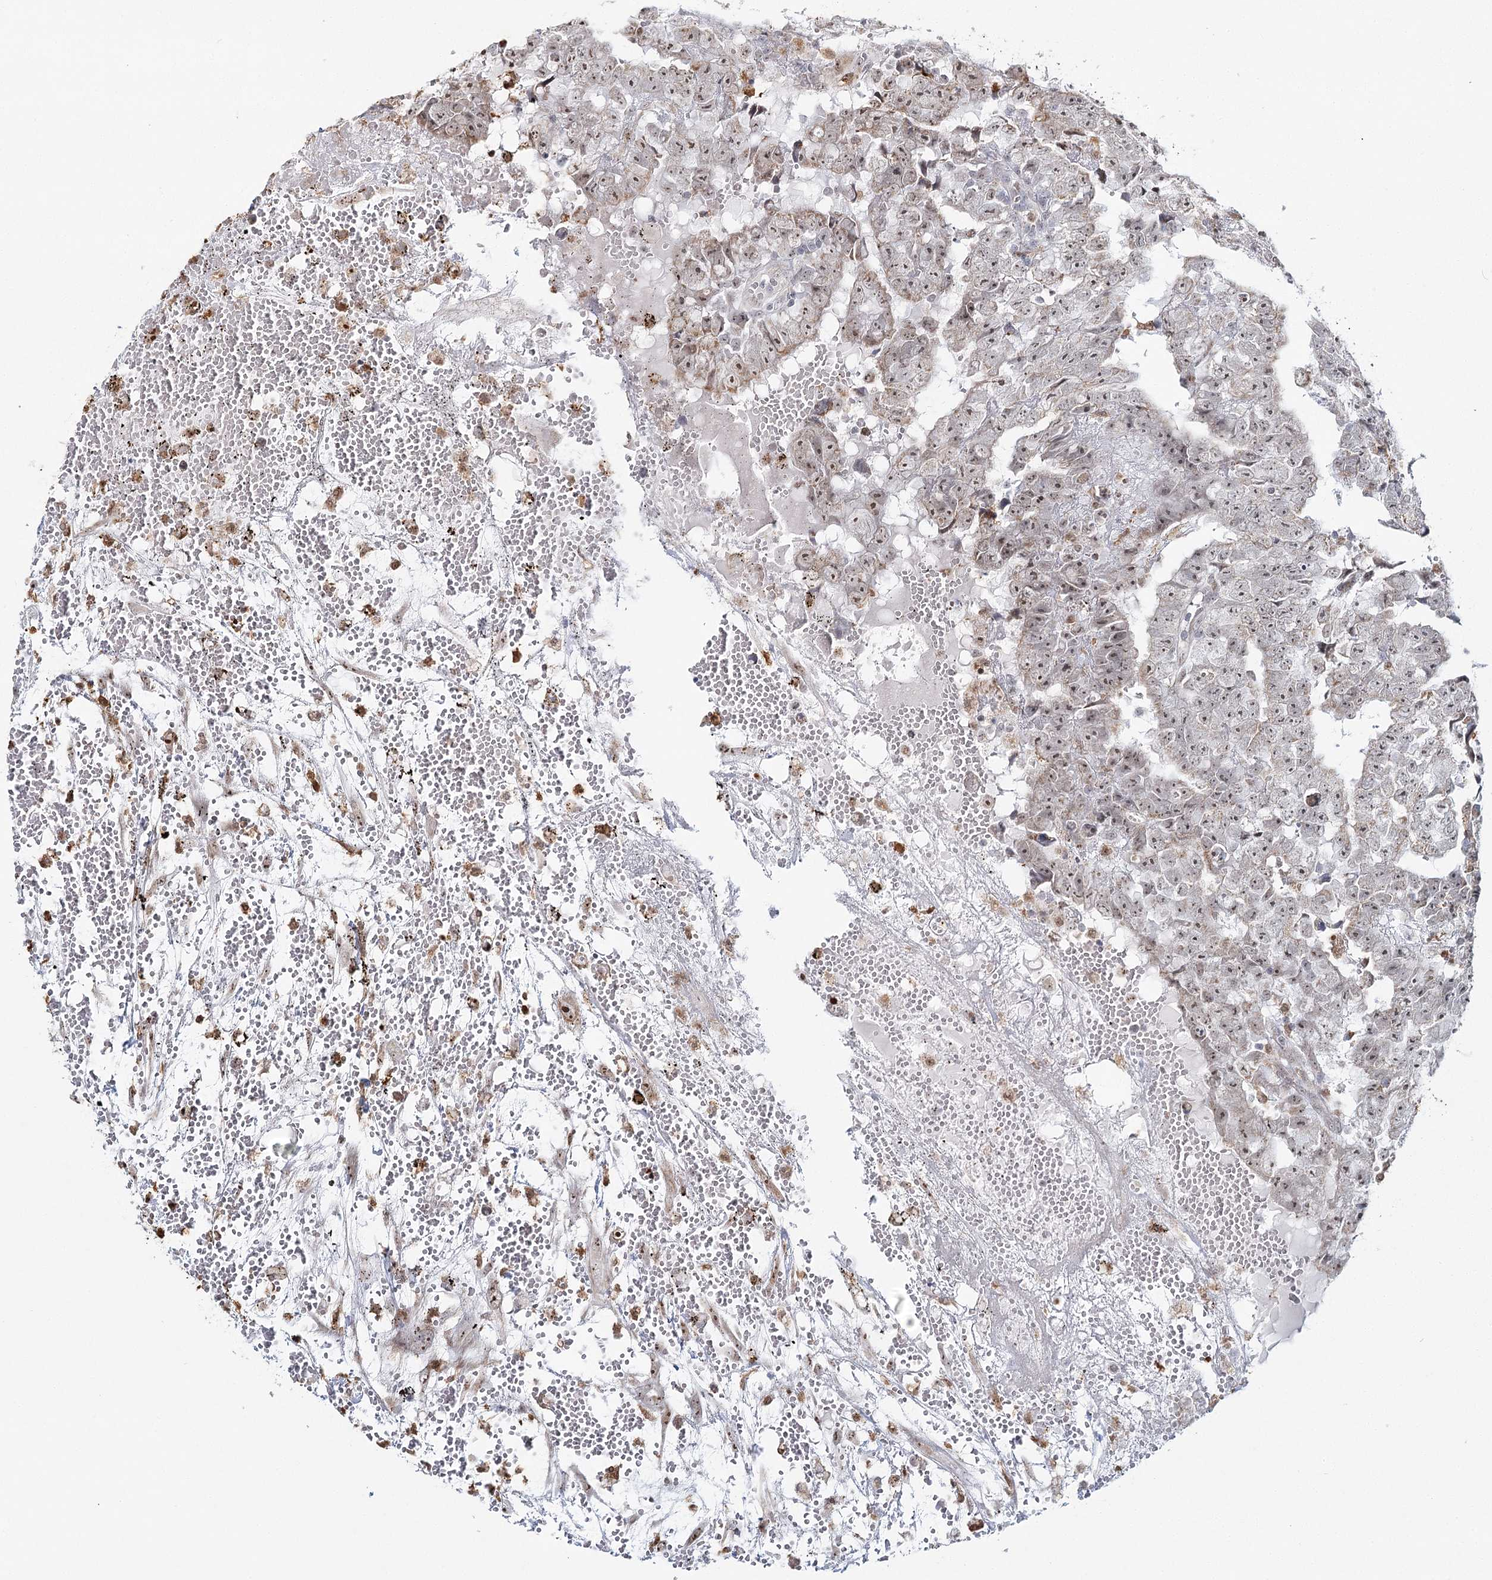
{"staining": {"intensity": "weak", "quantity": ">75%", "location": "nuclear"}, "tissue": "testis cancer", "cell_type": "Tumor cells", "image_type": "cancer", "snomed": [{"axis": "morphology", "description": "Carcinoma, Embryonal, NOS"}, {"axis": "topography", "description": "Testis"}], "caption": "Immunohistochemical staining of testis cancer (embryonal carcinoma) displays low levels of weak nuclear positivity in about >75% of tumor cells.", "gene": "ATAD1", "patient": {"sex": "male", "age": 25}}